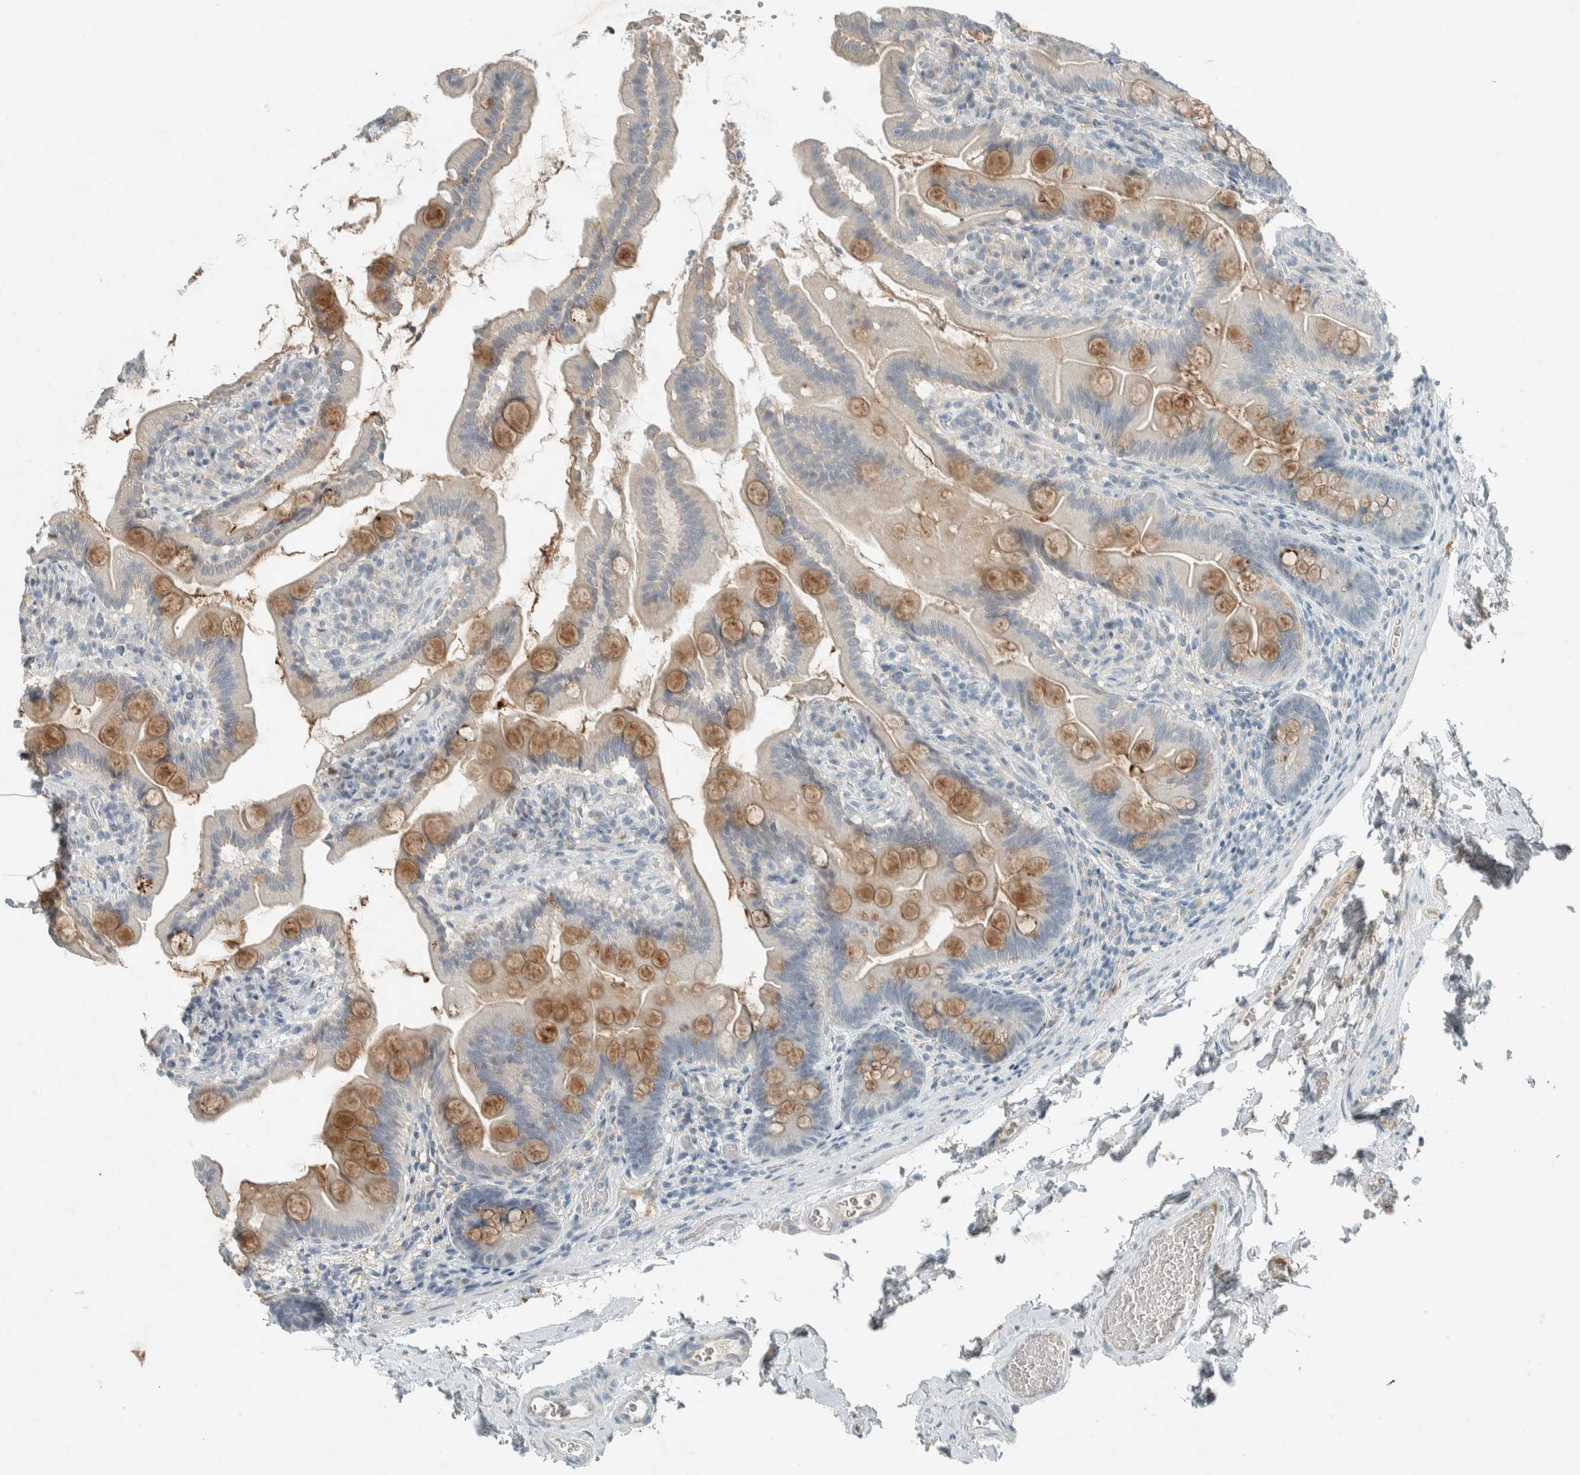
{"staining": {"intensity": "moderate", "quantity": "25%-75%", "location": "cytoplasmic/membranous"}, "tissue": "small intestine", "cell_type": "Glandular cells", "image_type": "normal", "snomed": [{"axis": "morphology", "description": "Normal tissue, NOS"}, {"axis": "topography", "description": "Small intestine"}], "caption": "Immunohistochemical staining of normal human small intestine exhibits medium levels of moderate cytoplasmic/membranous expression in about 25%-75% of glandular cells.", "gene": "CERCAM", "patient": {"sex": "female", "age": 56}}